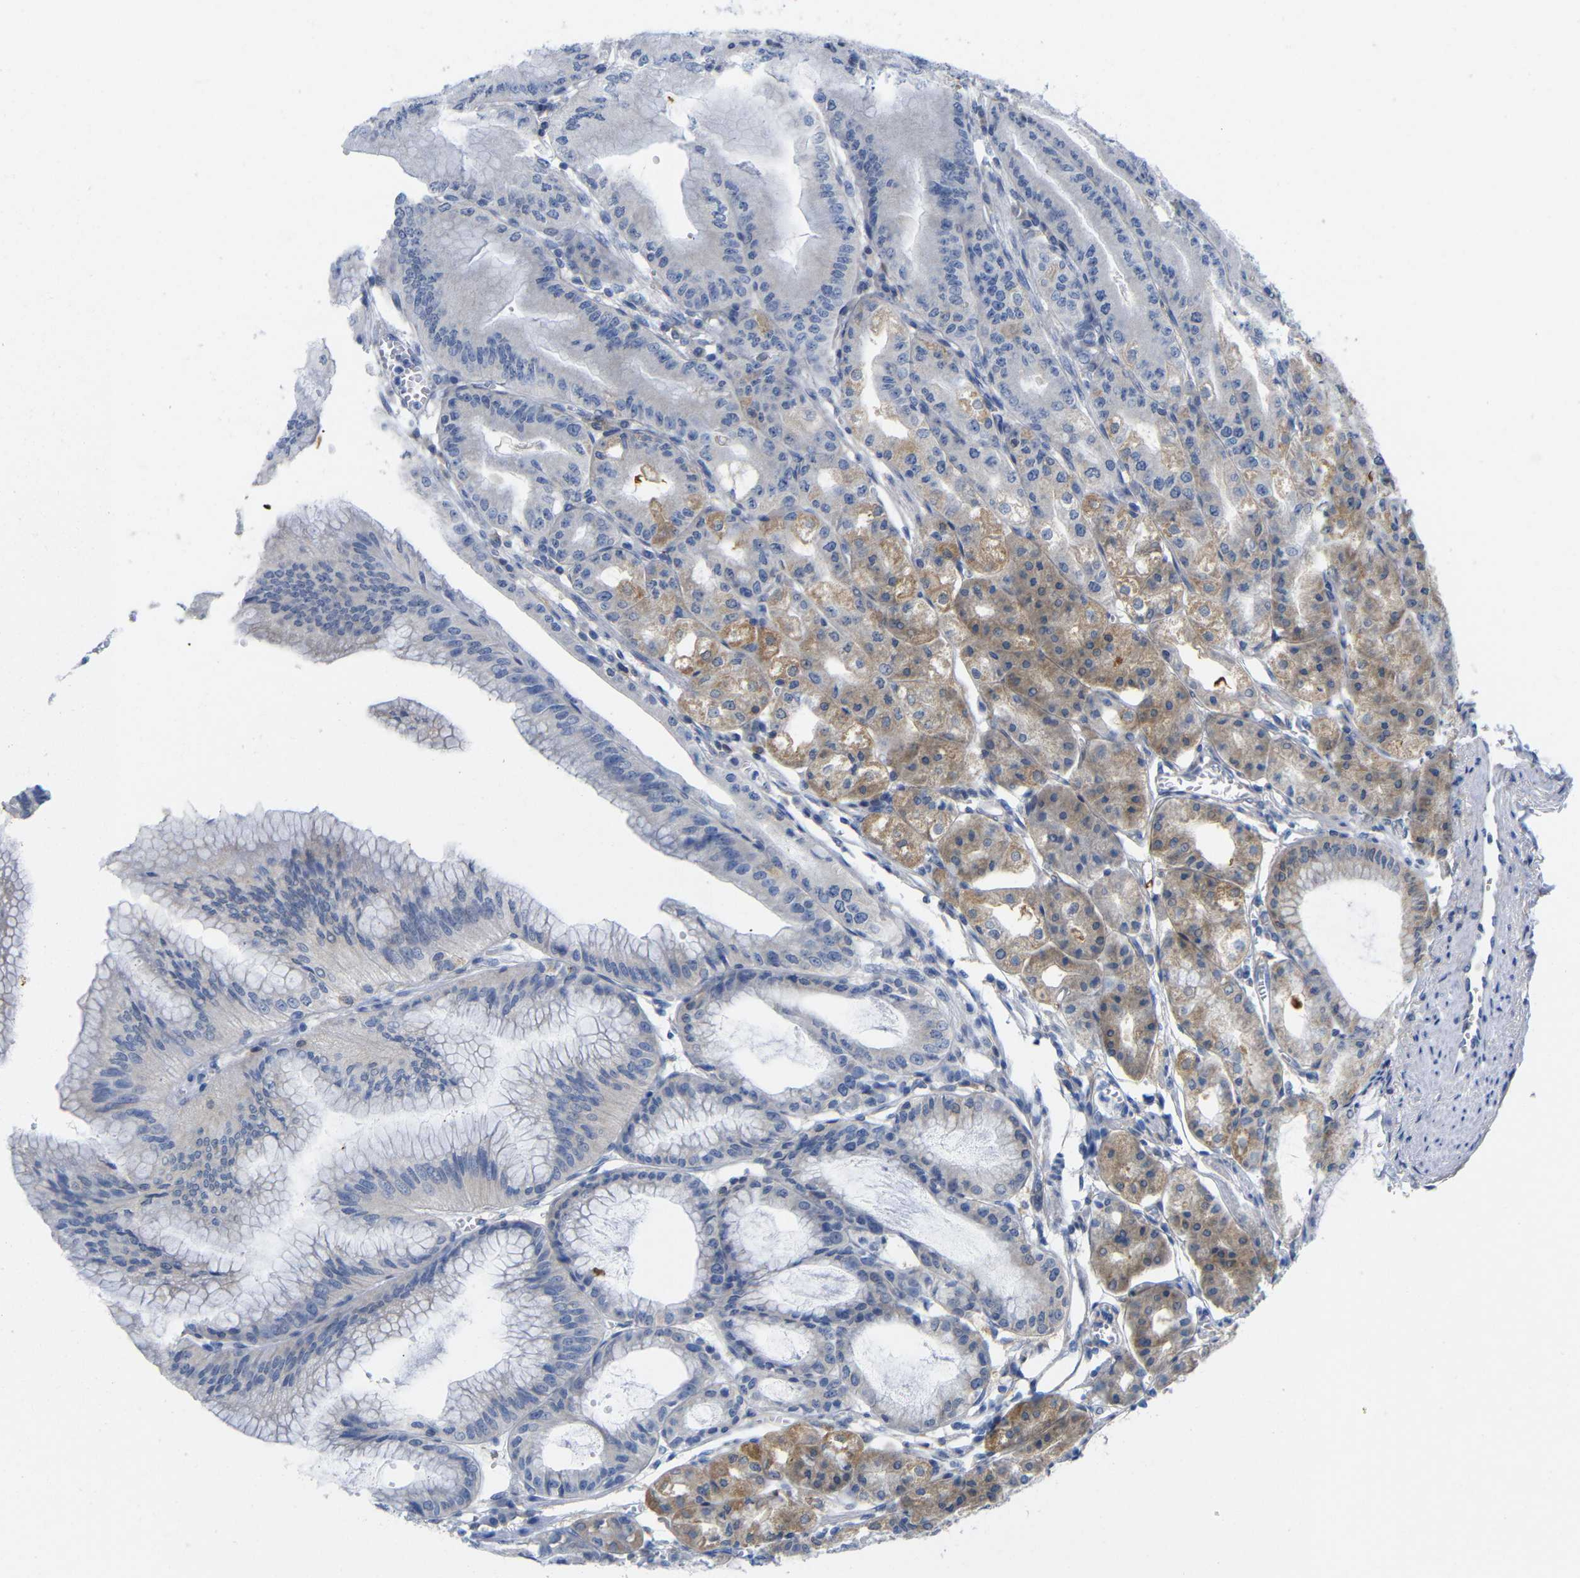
{"staining": {"intensity": "moderate", "quantity": "25%-75%", "location": "cytoplasmic/membranous"}, "tissue": "stomach", "cell_type": "Glandular cells", "image_type": "normal", "snomed": [{"axis": "morphology", "description": "Normal tissue, NOS"}, {"axis": "topography", "description": "Stomach, lower"}], "caption": "The histopathology image reveals a brown stain indicating the presence of a protein in the cytoplasmic/membranous of glandular cells in stomach. Nuclei are stained in blue.", "gene": "PEBP1", "patient": {"sex": "male", "age": 71}}